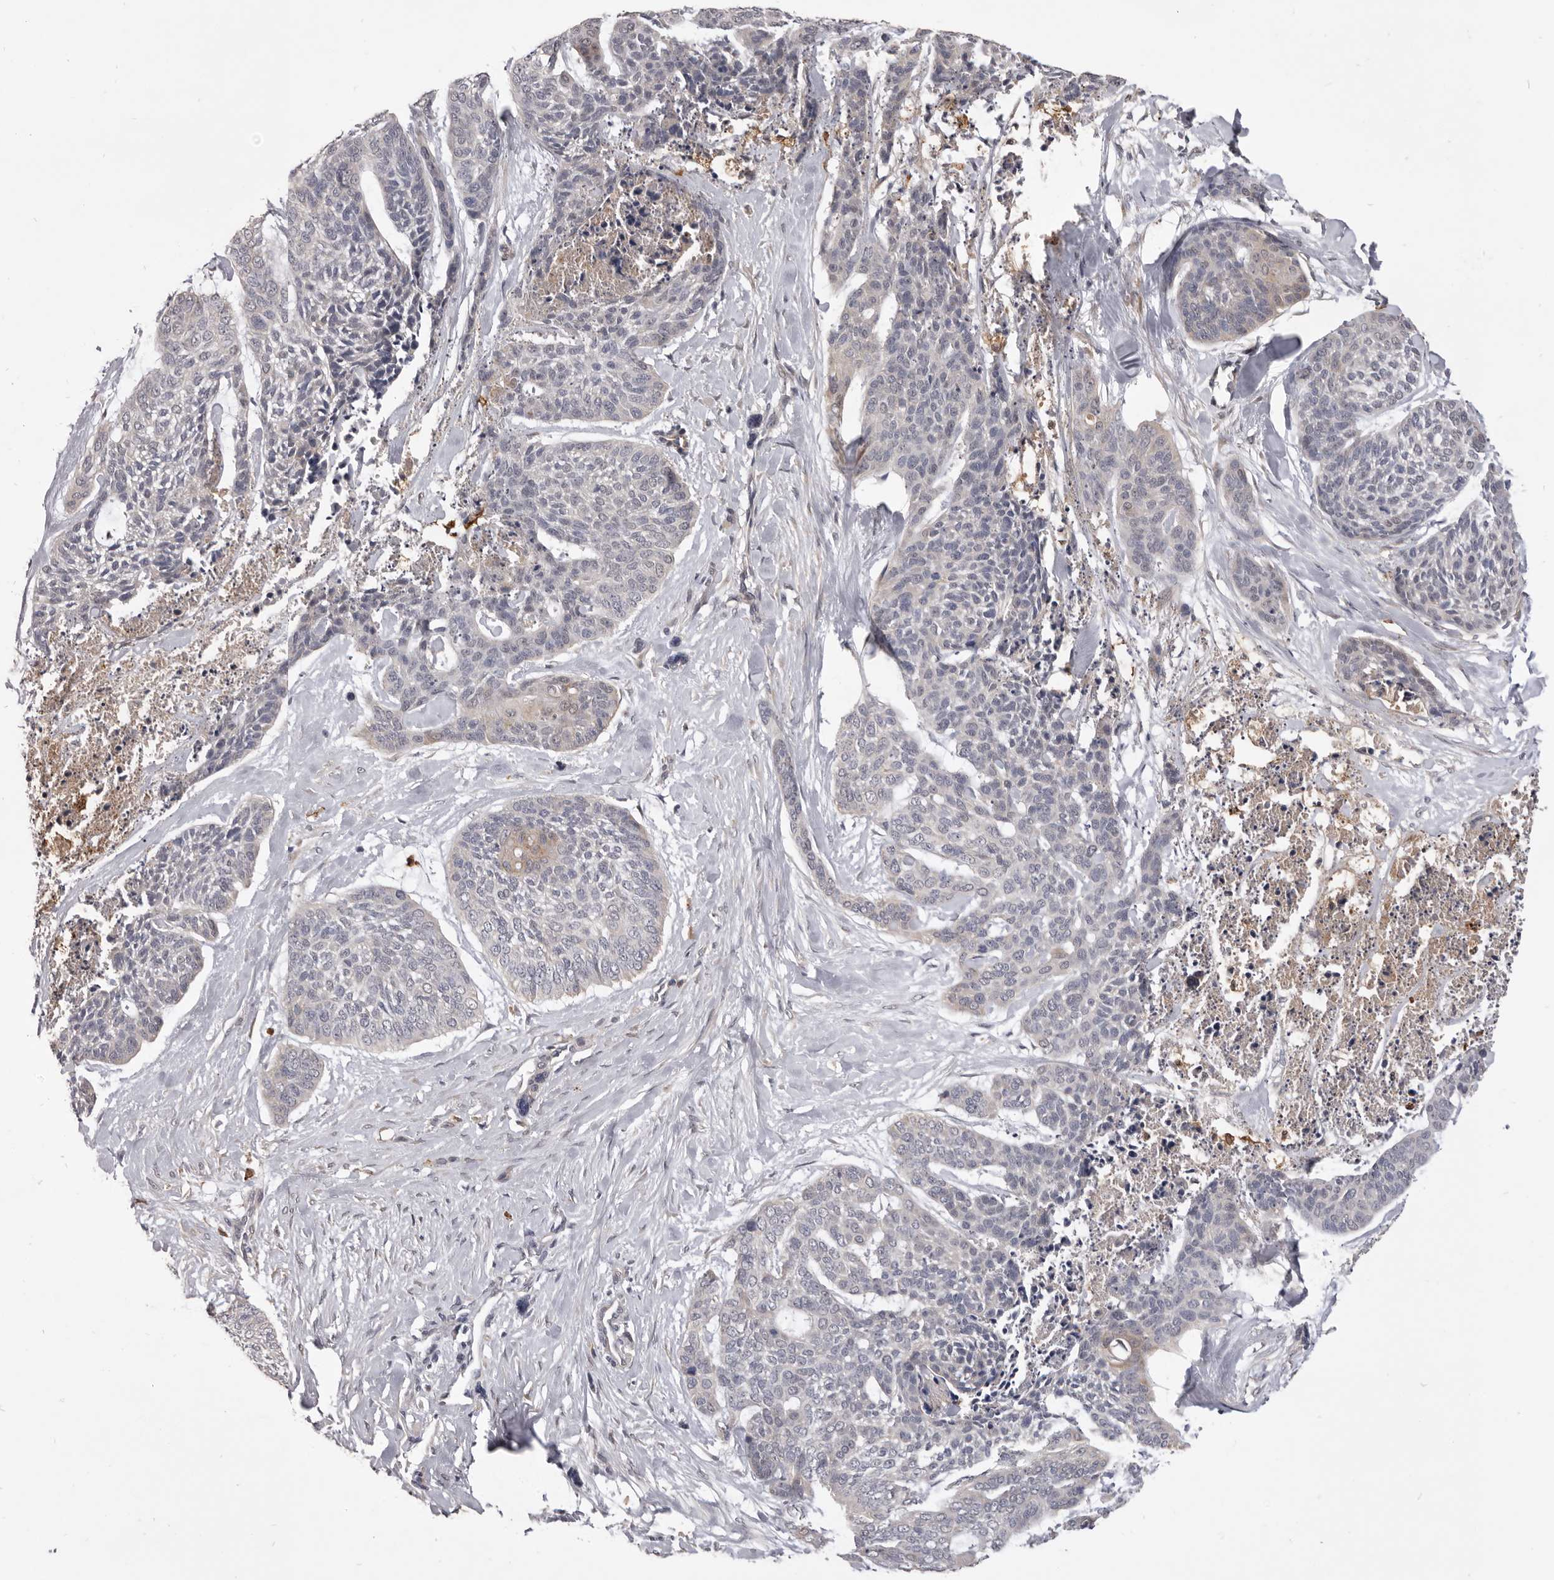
{"staining": {"intensity": "weak", "quantity": "<25%", "location": "cytoplasmic/membranous"}, "tissue": "skin cancer", "cell_type": "Tumor cells", "image_type": "cancer", "snomed": [{"axis": "morphology", "description": "Basal cell carcinoma"}, {"axis": "topography", "description": "Skin"}], "caption": "Histopathology image shows no significant protein expression in tumor cells of skin cancer.", "gene": "VPS45", "patient": {"sex": "female", "age": 64}}